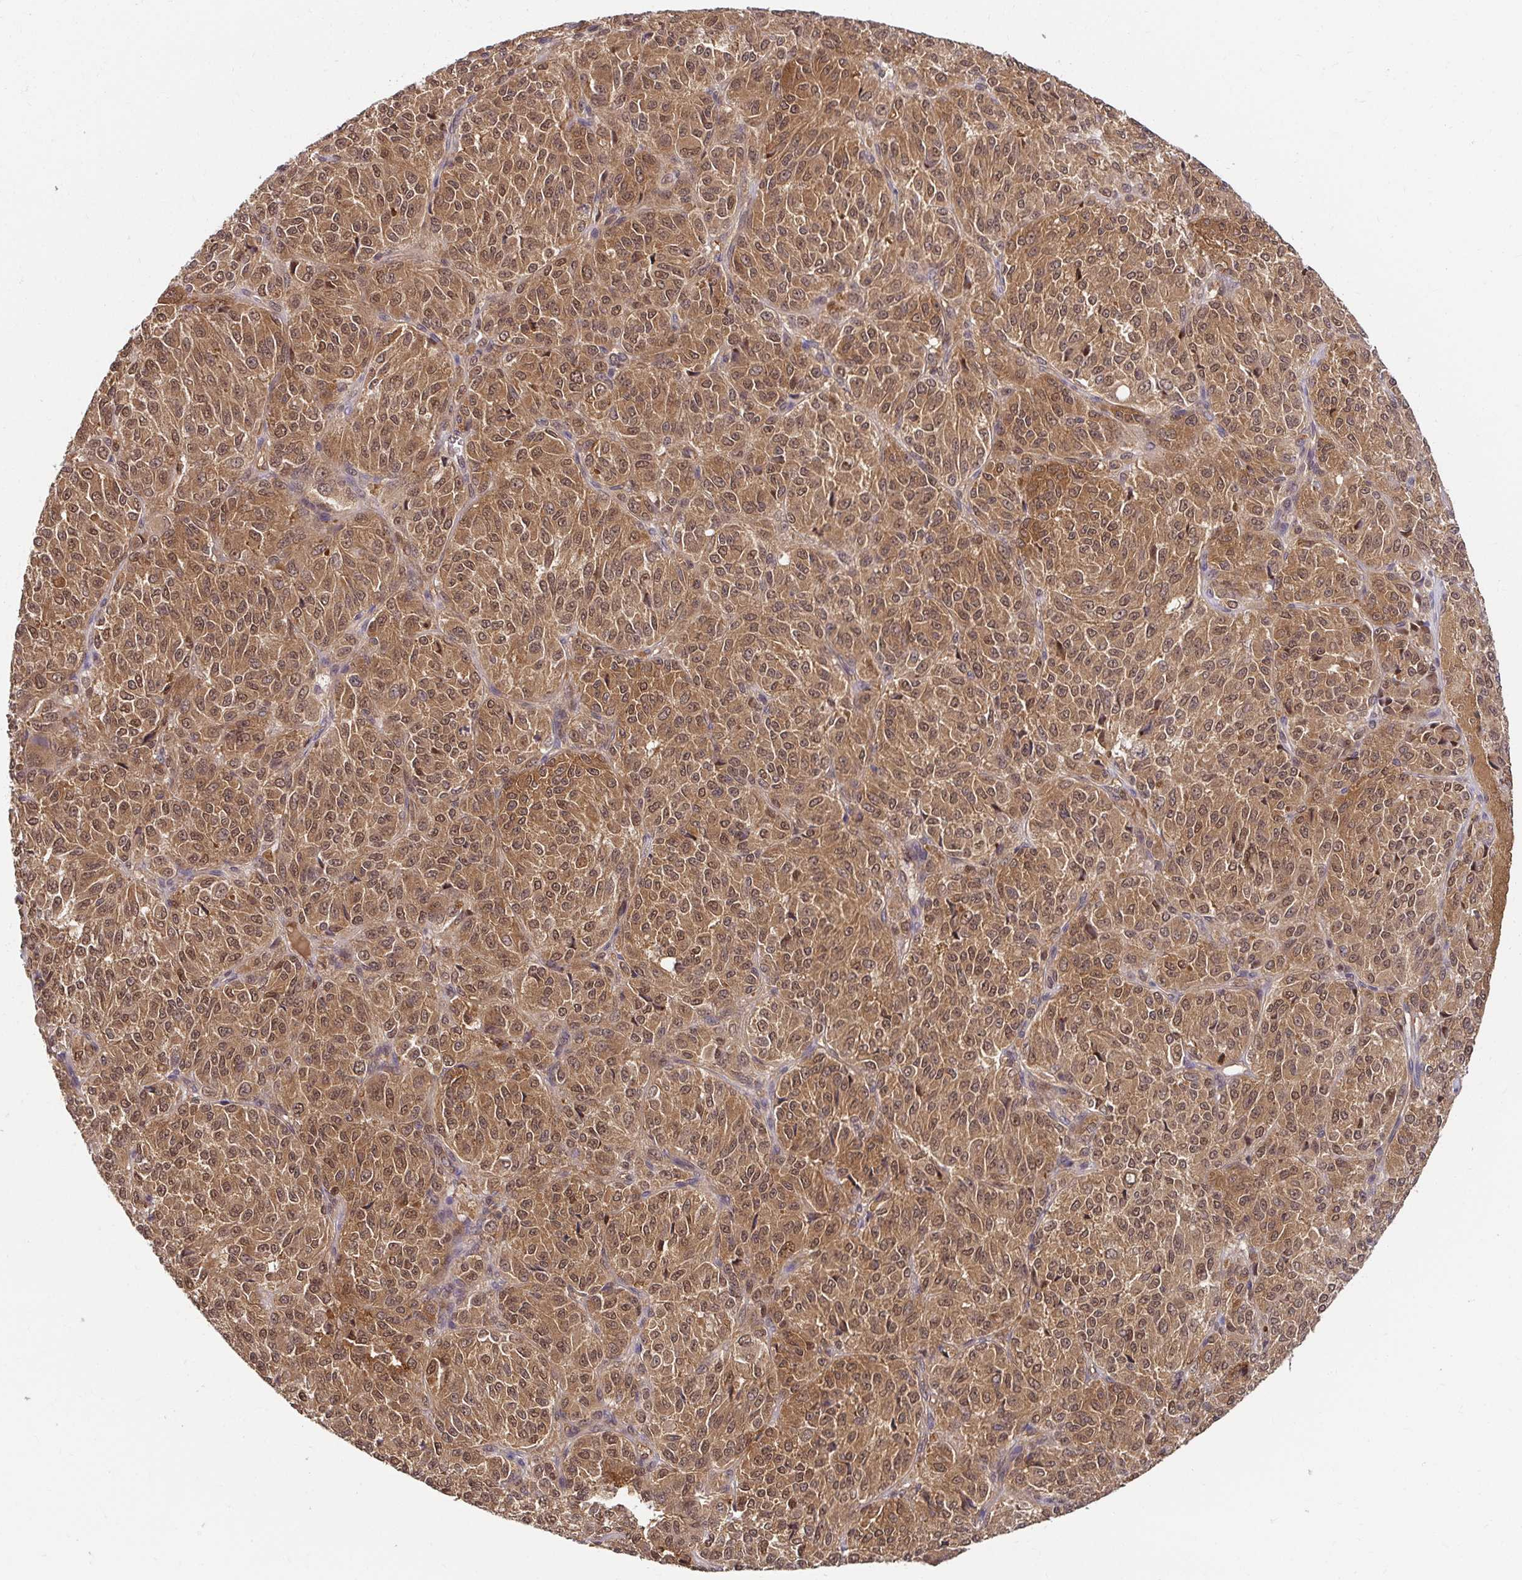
{"staining": {"intensity": "moderate", "quantity": ">75%", "location": "cytoplasmic/membranous,nuclear"}, "tissue": "melanoma", "cell_type": "Tumor cells", "image_type": "cancer", "snomed": [{"axis": "morphology", "description": "Malignant melanoma, Metastatic site"}, {"axis": "topography", "description": "Brain"}], "caption": "IHC of melanoma reveals medium levels of moderate cytoplasmic/membranous and nuclear positivity in about >75% of tumor cells.", "gene": "PSMA4", "patient": {"sex": "female", "age": 56}}